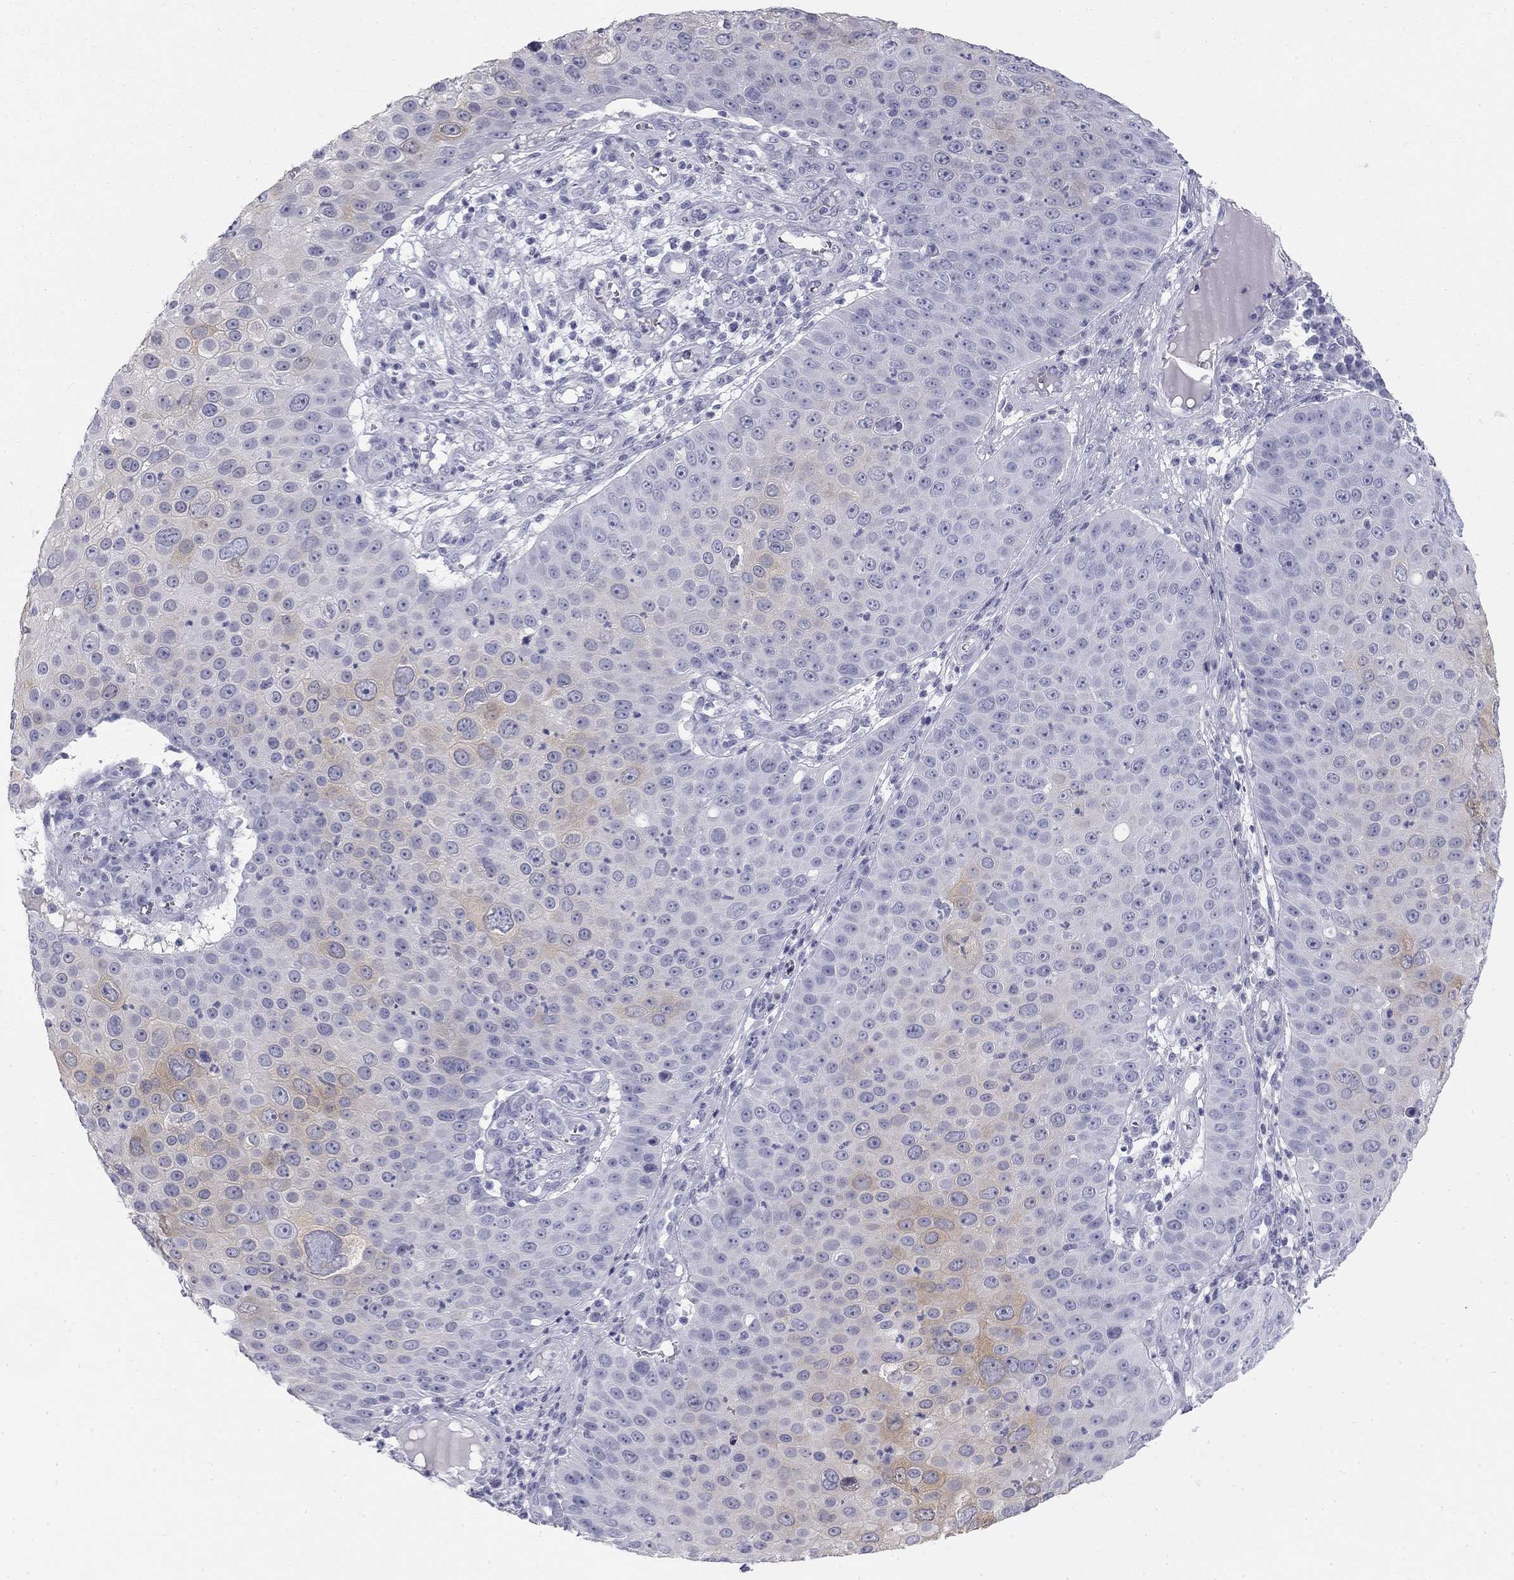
{"staining": {"intensity": "weak", "quantity": "<25%", "location": "cytoplasmic/membranous"}, "tissue": "skin cancer", "cell_type": "Tumor cells", "image_type": "cancer", "snomed": [{"axis": "morphology", "description": "Squamous cell carcinoma, NOS"}, {"axis": "topography", "description": "Skin"}], "caption": "Skin squamous cell carcinoma was stained to show a protein in brown. There is no significant staining in tumor cells.", "gene": "SULT2B1", "patient": {"sex": "male", "age": 71}}